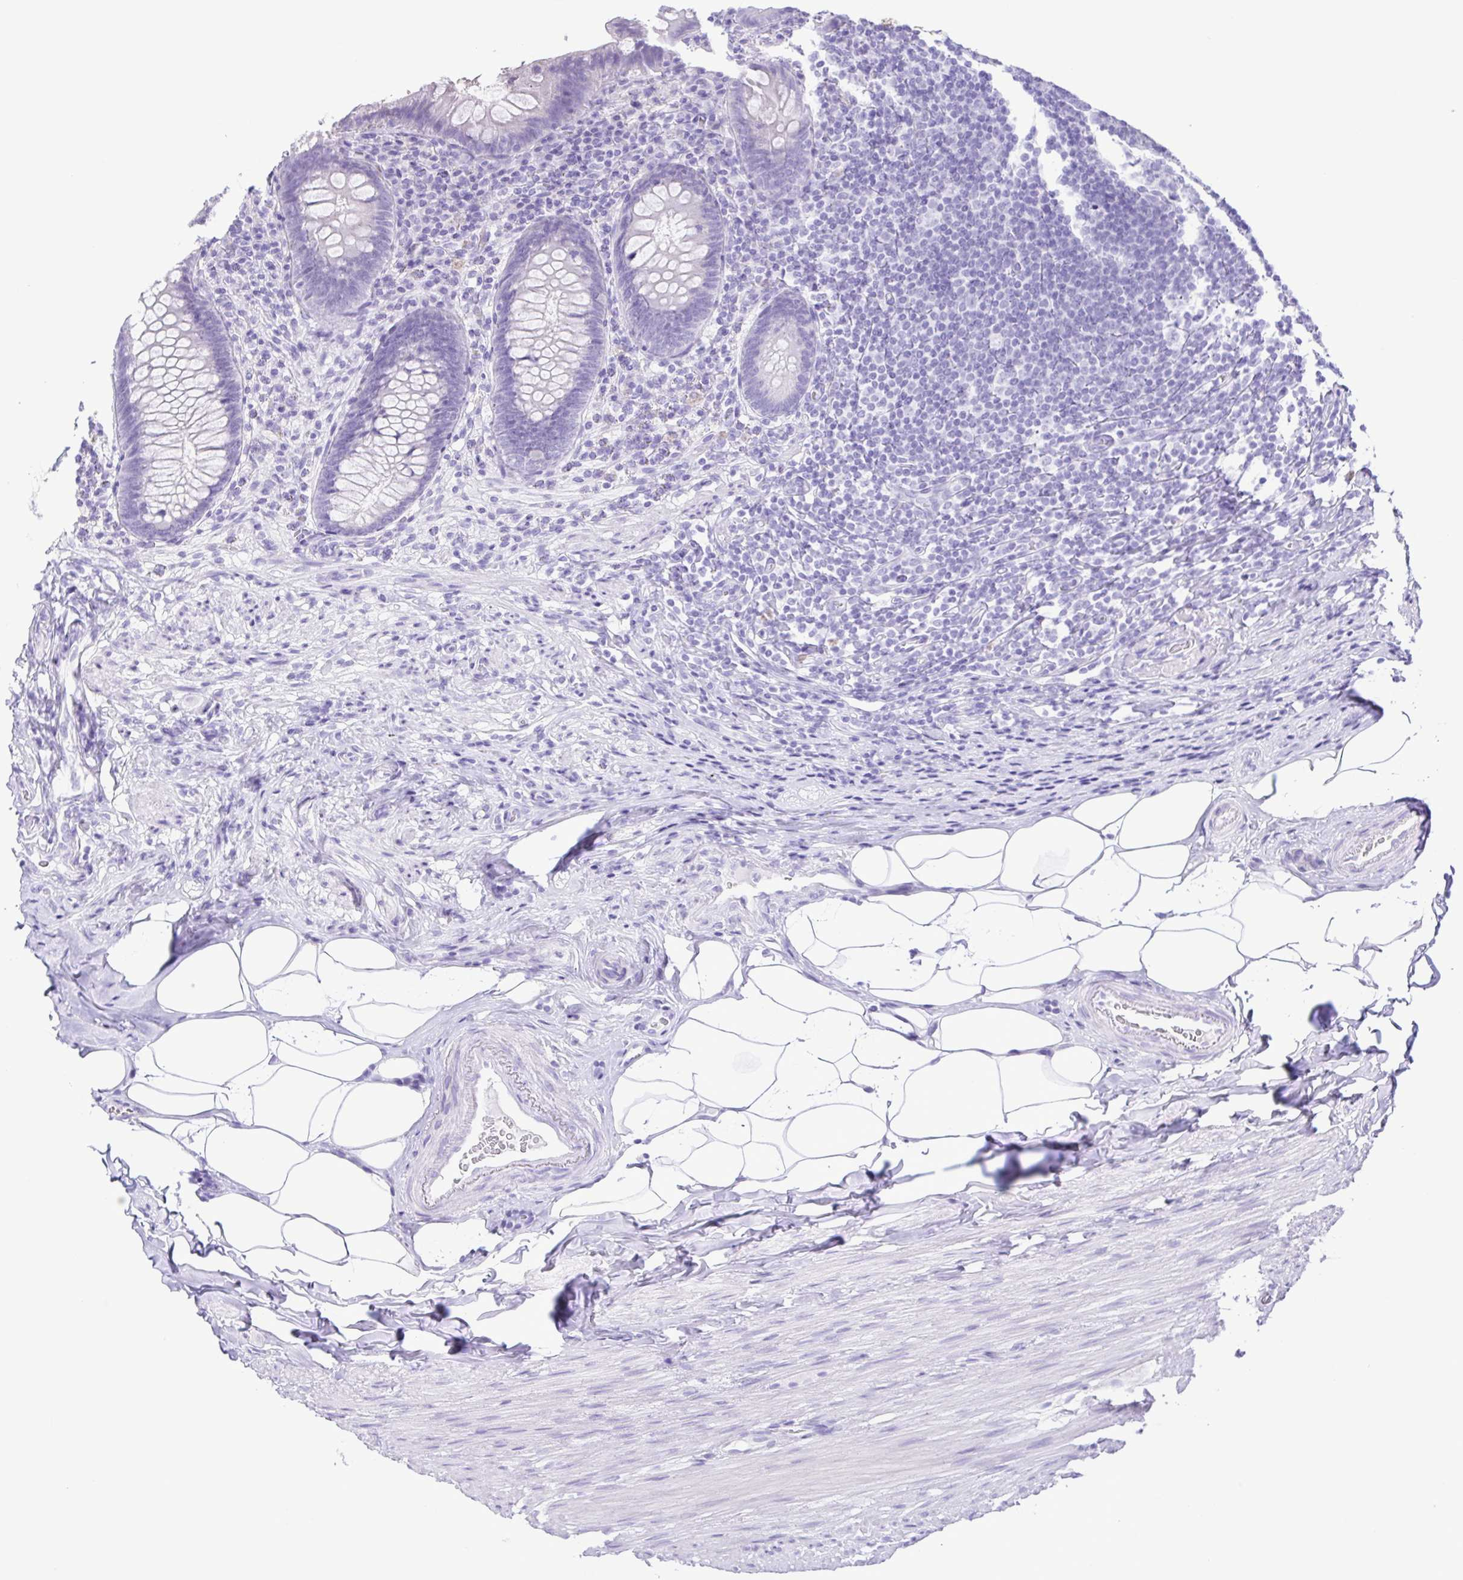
{"staining": {"intensity": "negative", "quantity": "none", "location": "none"}, "tissue": "appendix", "cell_type": "Glandular cells", "image_type": "normal", "snomed": [{"axis": "morphology", "description": "Normal tissue, NOS"}, {"axis": "topography", "description": "Appendix"}], "caption": "The image displays no staining of glandular cells in benign appendix.", "gene": "CASP14", "patient": {"sex": "male", "age": 47}}